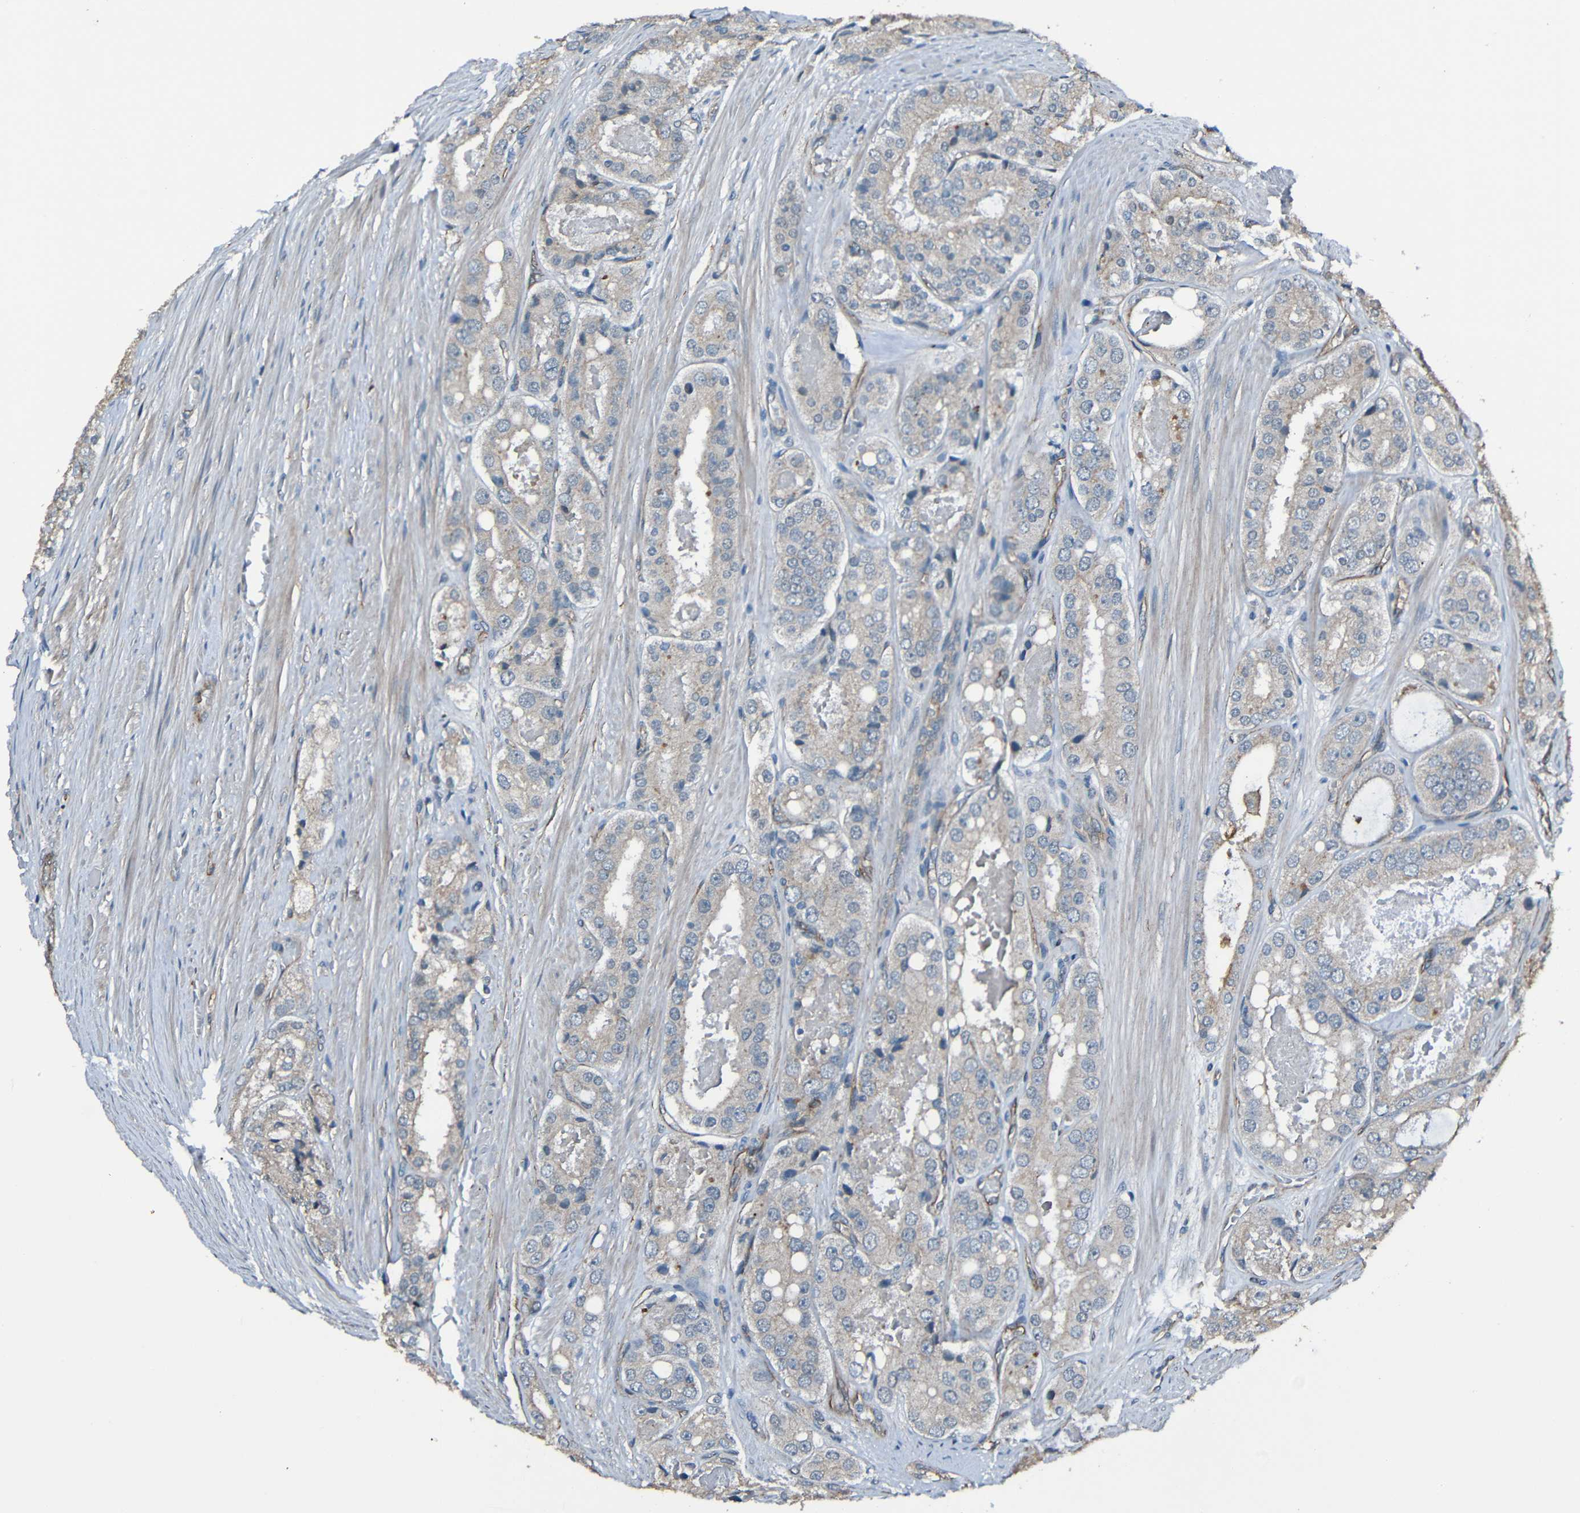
{"staining": {"intensity": "negative", "quantity": "none", "location": "none"}, "tissue": "prostate cancer", "cell_type": "Tumor cells", "image_type": "cancer", "snomed": [{"axis": "morphology", "description": "Adenocarcinoma, High grade"}, {"axis": "topography", "description": "Prostate"}], "caption": "Histopathology image shows no significant protein expression in tumor cells of prostate cancer.", "gene": "LGR5", "patient": {"sex": "male", "age": 65}}